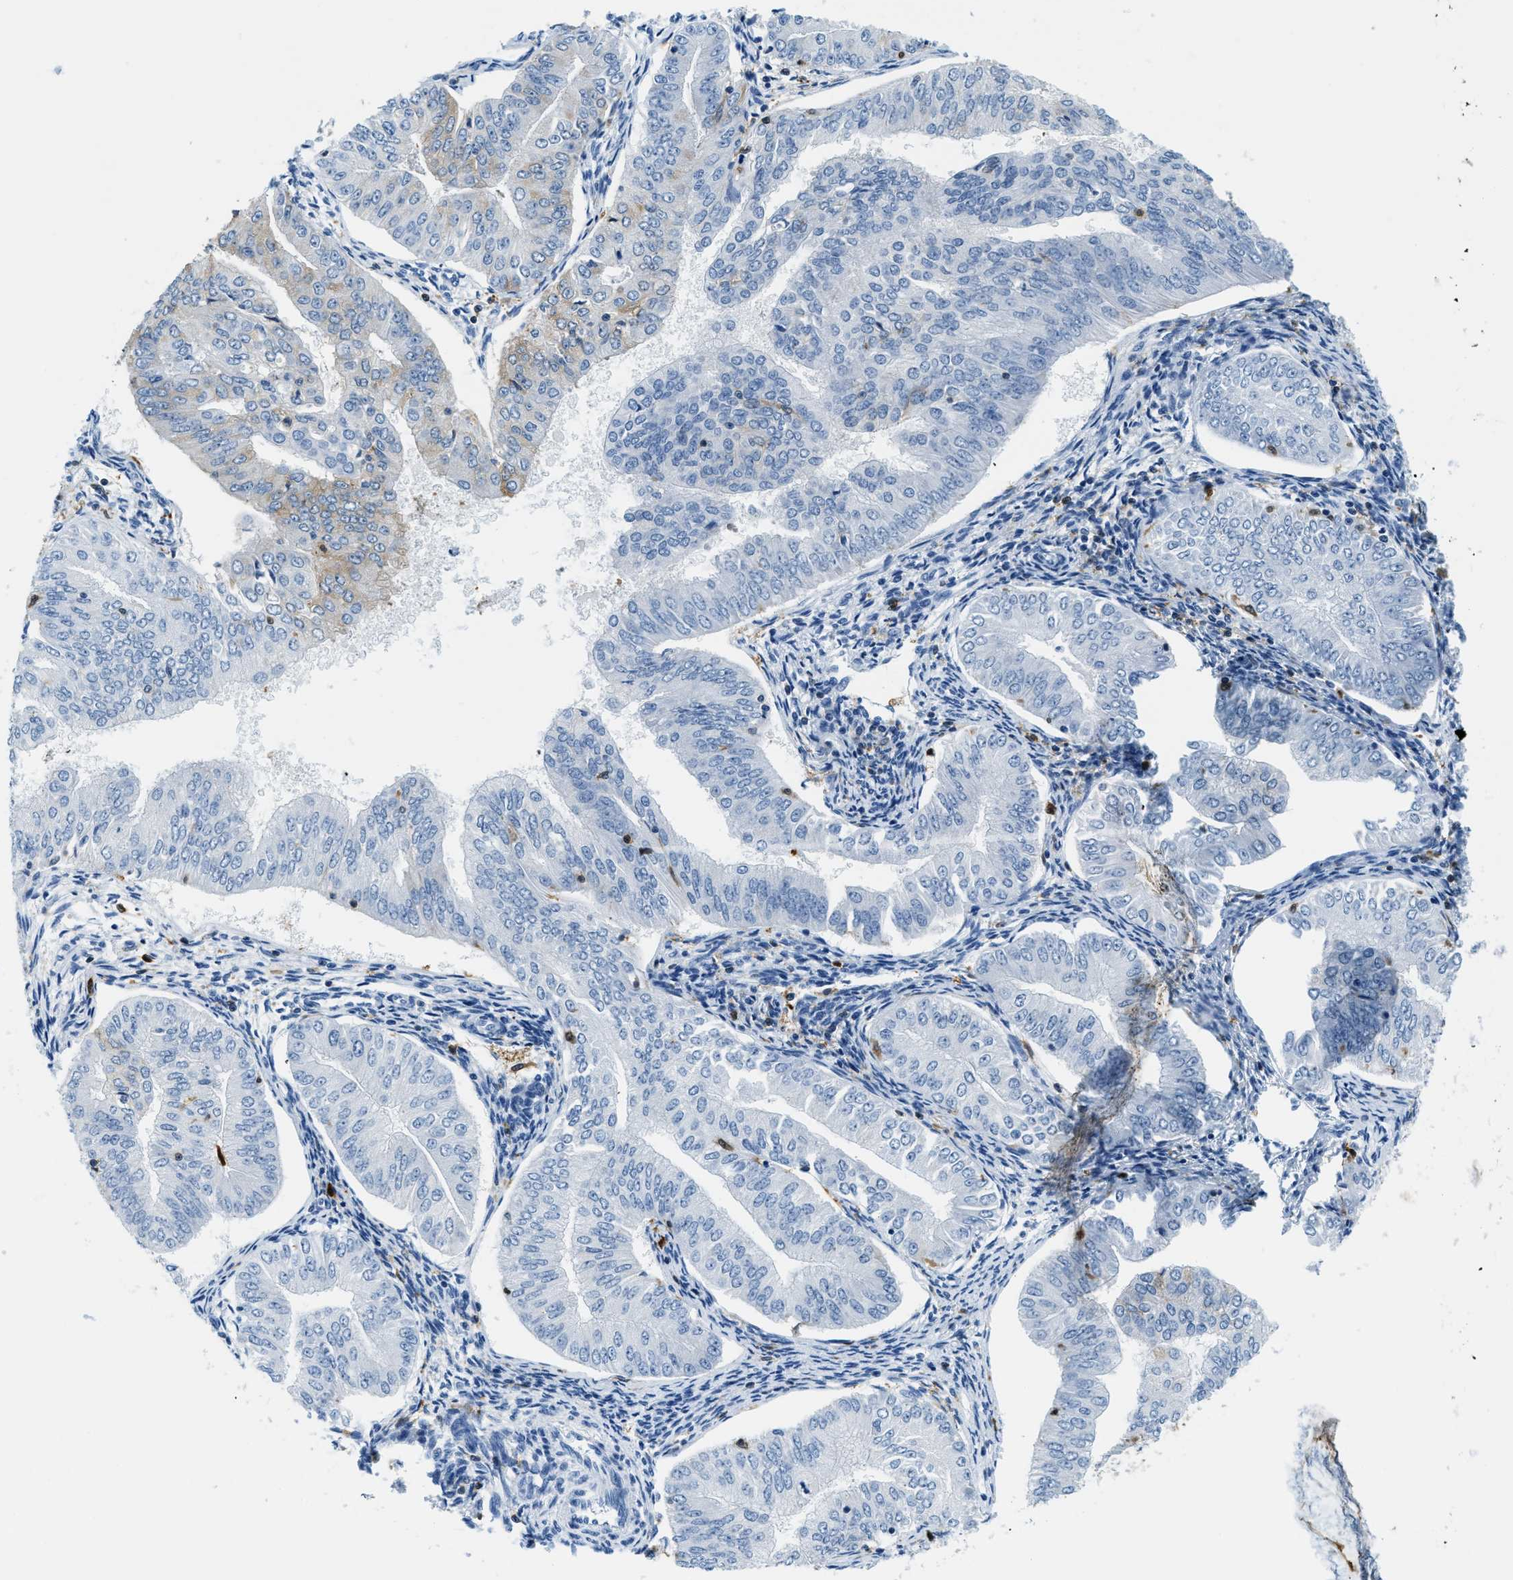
{"staining": {"intensity": "negative", "quantity": "none", "location": "none"}, "tissue": "endometrial cancer", "cell_type": "Tumor cells", "image_type": "cancer", "snomed": [{"axis": "morphology", "description": "Normal tissue, NOS"}, {"axis": "morphology", "description": "Adenocarcinoma, NOS"}, {"axis": "topography", "description": "Endometrium"}], "caption": "Tumor cells are negative for brown protein staining in endometrial cancer (adenocarcinoma). (Stains: DAB (3,3'-diaminobenzidine) immunohistochemistry with hematoxylin counter stain, Microscopy: brightfield microscopy at high magnification).", "gene": "CAPG", "patient": {"sex": "female", "age": 53}}